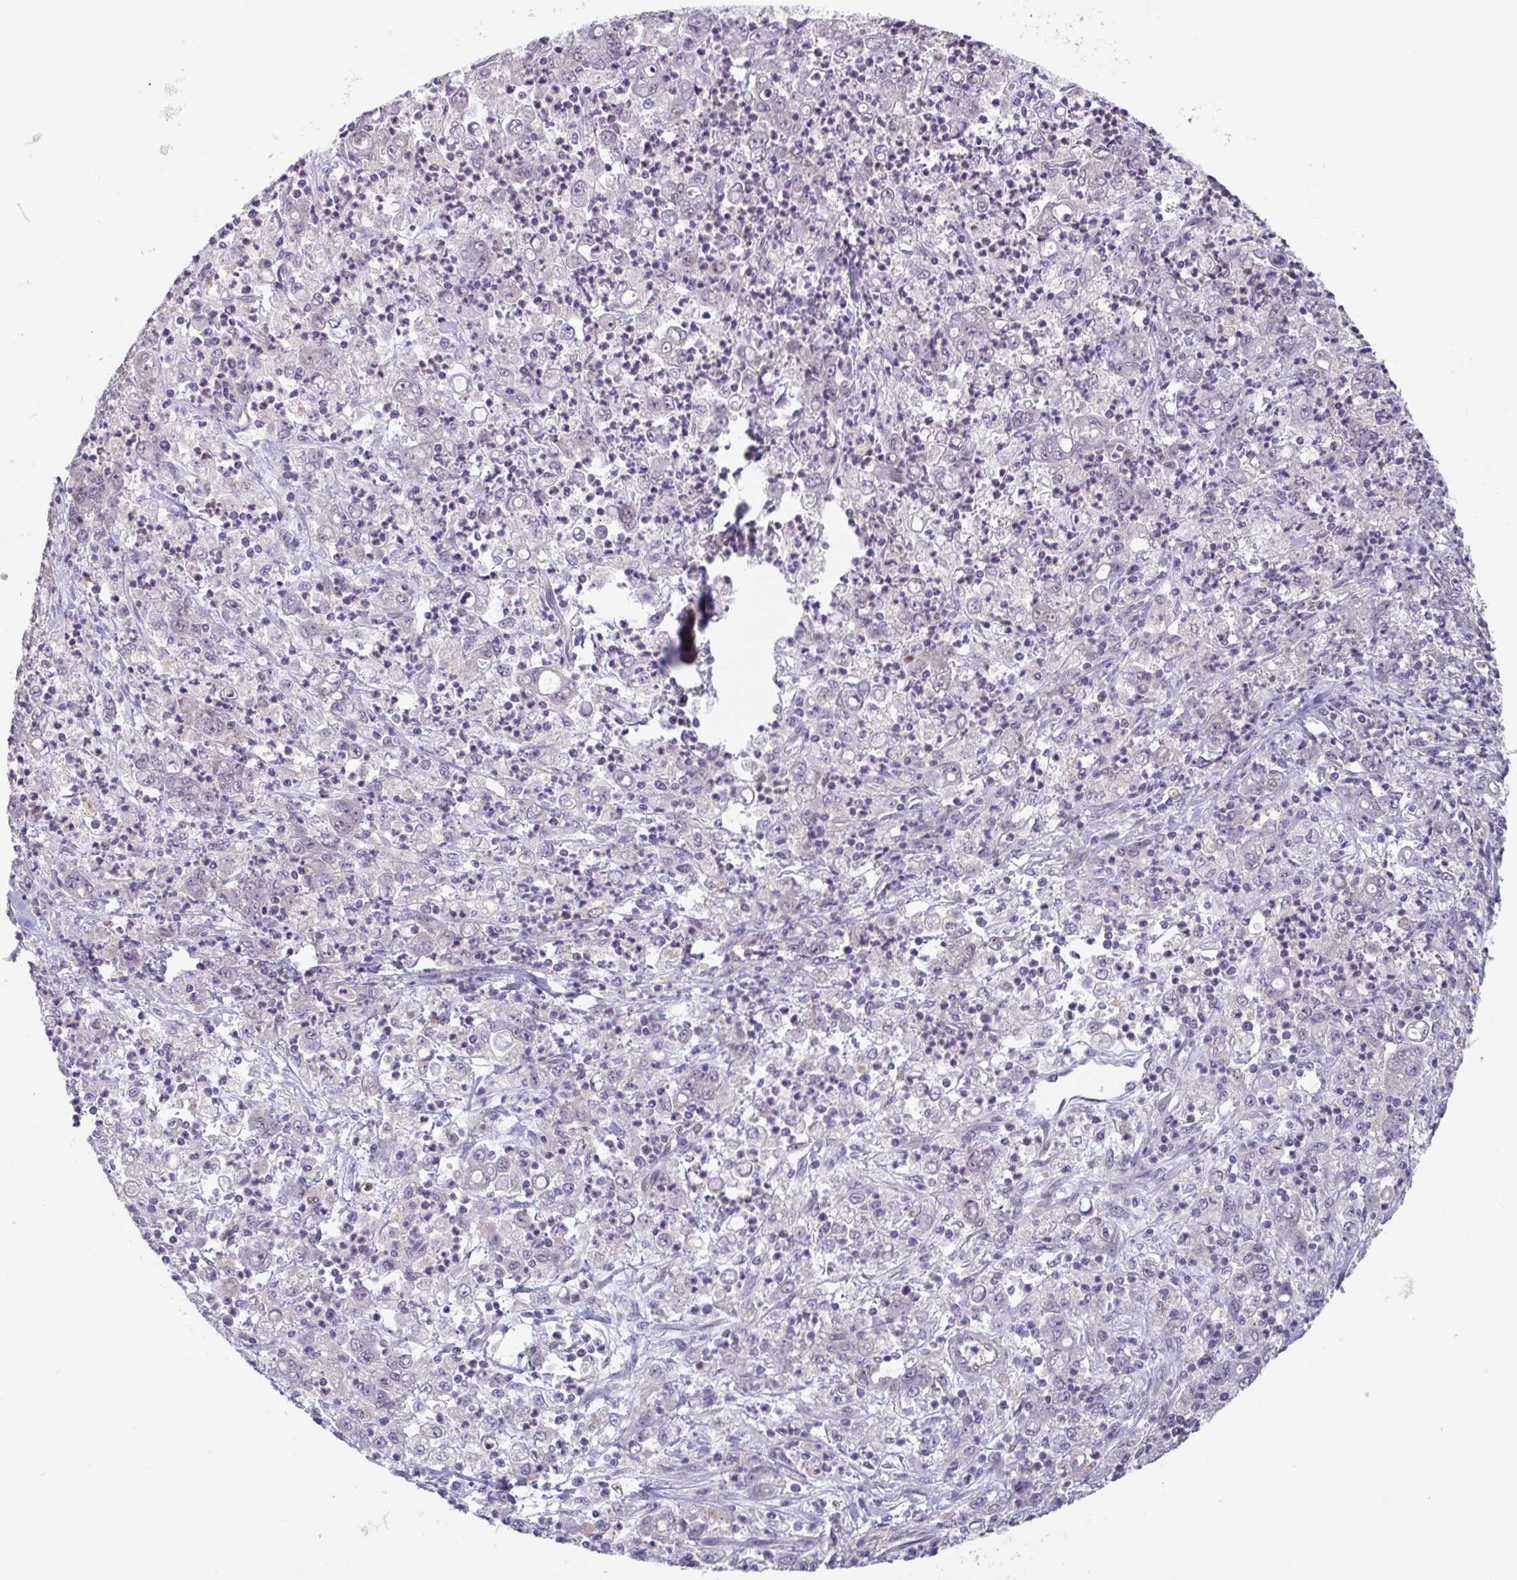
{"staining": {"intensity": "weak", "quantity": "<25%", "location": "nuclear"}, "tissue": "stomach cancer", "cell_type": "Tumor cells", "image_type": "cancer", "snomed": [{"axis": "morphology", "description": "Adenocarcinoma, NOS"}, {"axis": "topography", "description": "Stomach, lower"}], "caption": "This is an immunohistochemistry (IHC) micrograph of human stomach cancer (adenocarcinoma). There is no expression in tumor cells.", "gene": "RIOK1", "patient": {"sex": "female", "age": 71}}